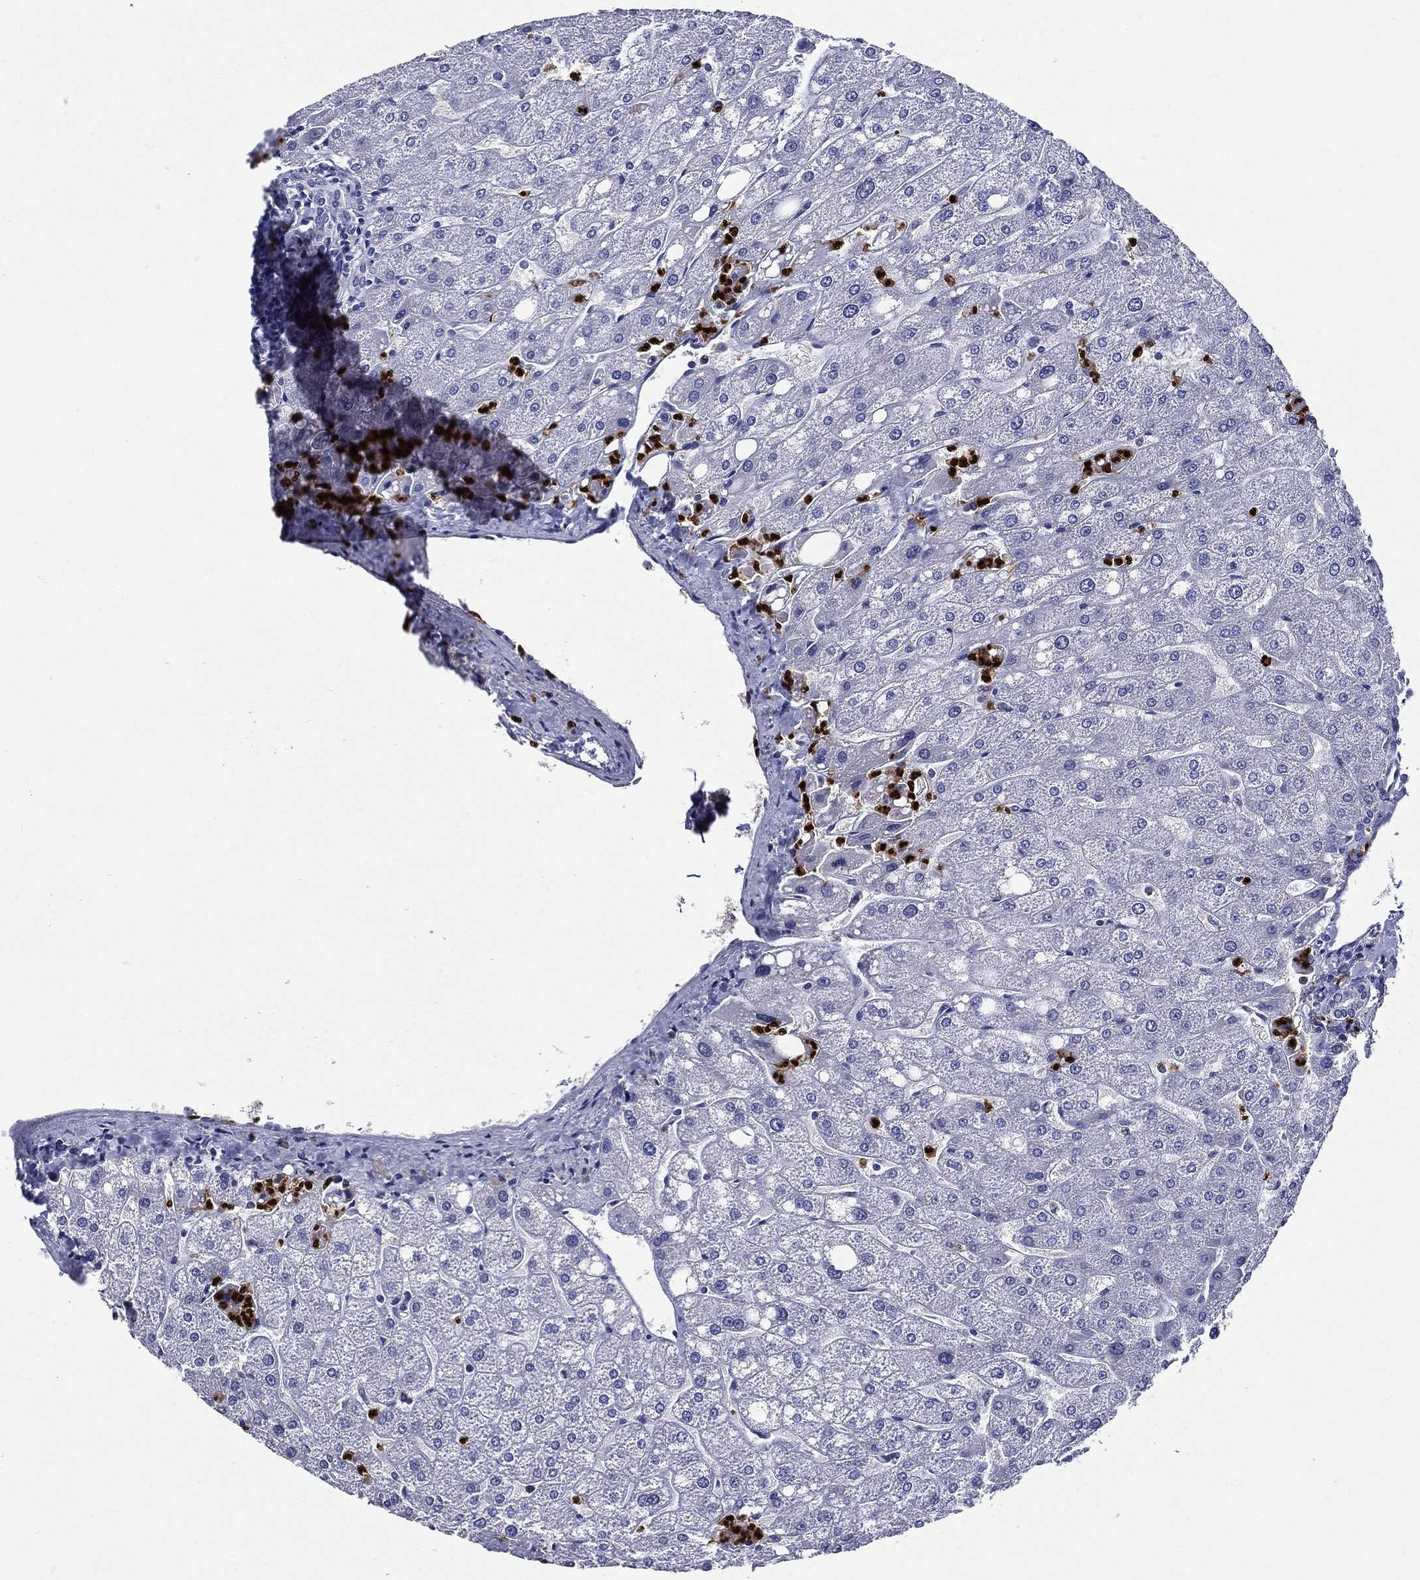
{"staining": {"intensity": "negative", "quantity": "none", "location": "none"}, "tissue": "liver", "cell_type": "Cholangiocytes", "image_type": "normal", "snomed": [{"axis": "morphology", "description": "Normal tissue, NOS"}, {"axis": "topography", "description": "Liver"}], "caption": "An IHC histopathology image of unremarkable liver is shown. There is no staining in cholangiocytes of liver. (Immunohistochemistry, brightfield microscopy, high magnification).", "gene": "GPR171", "patient": {"sex": "male", "age": 67}}